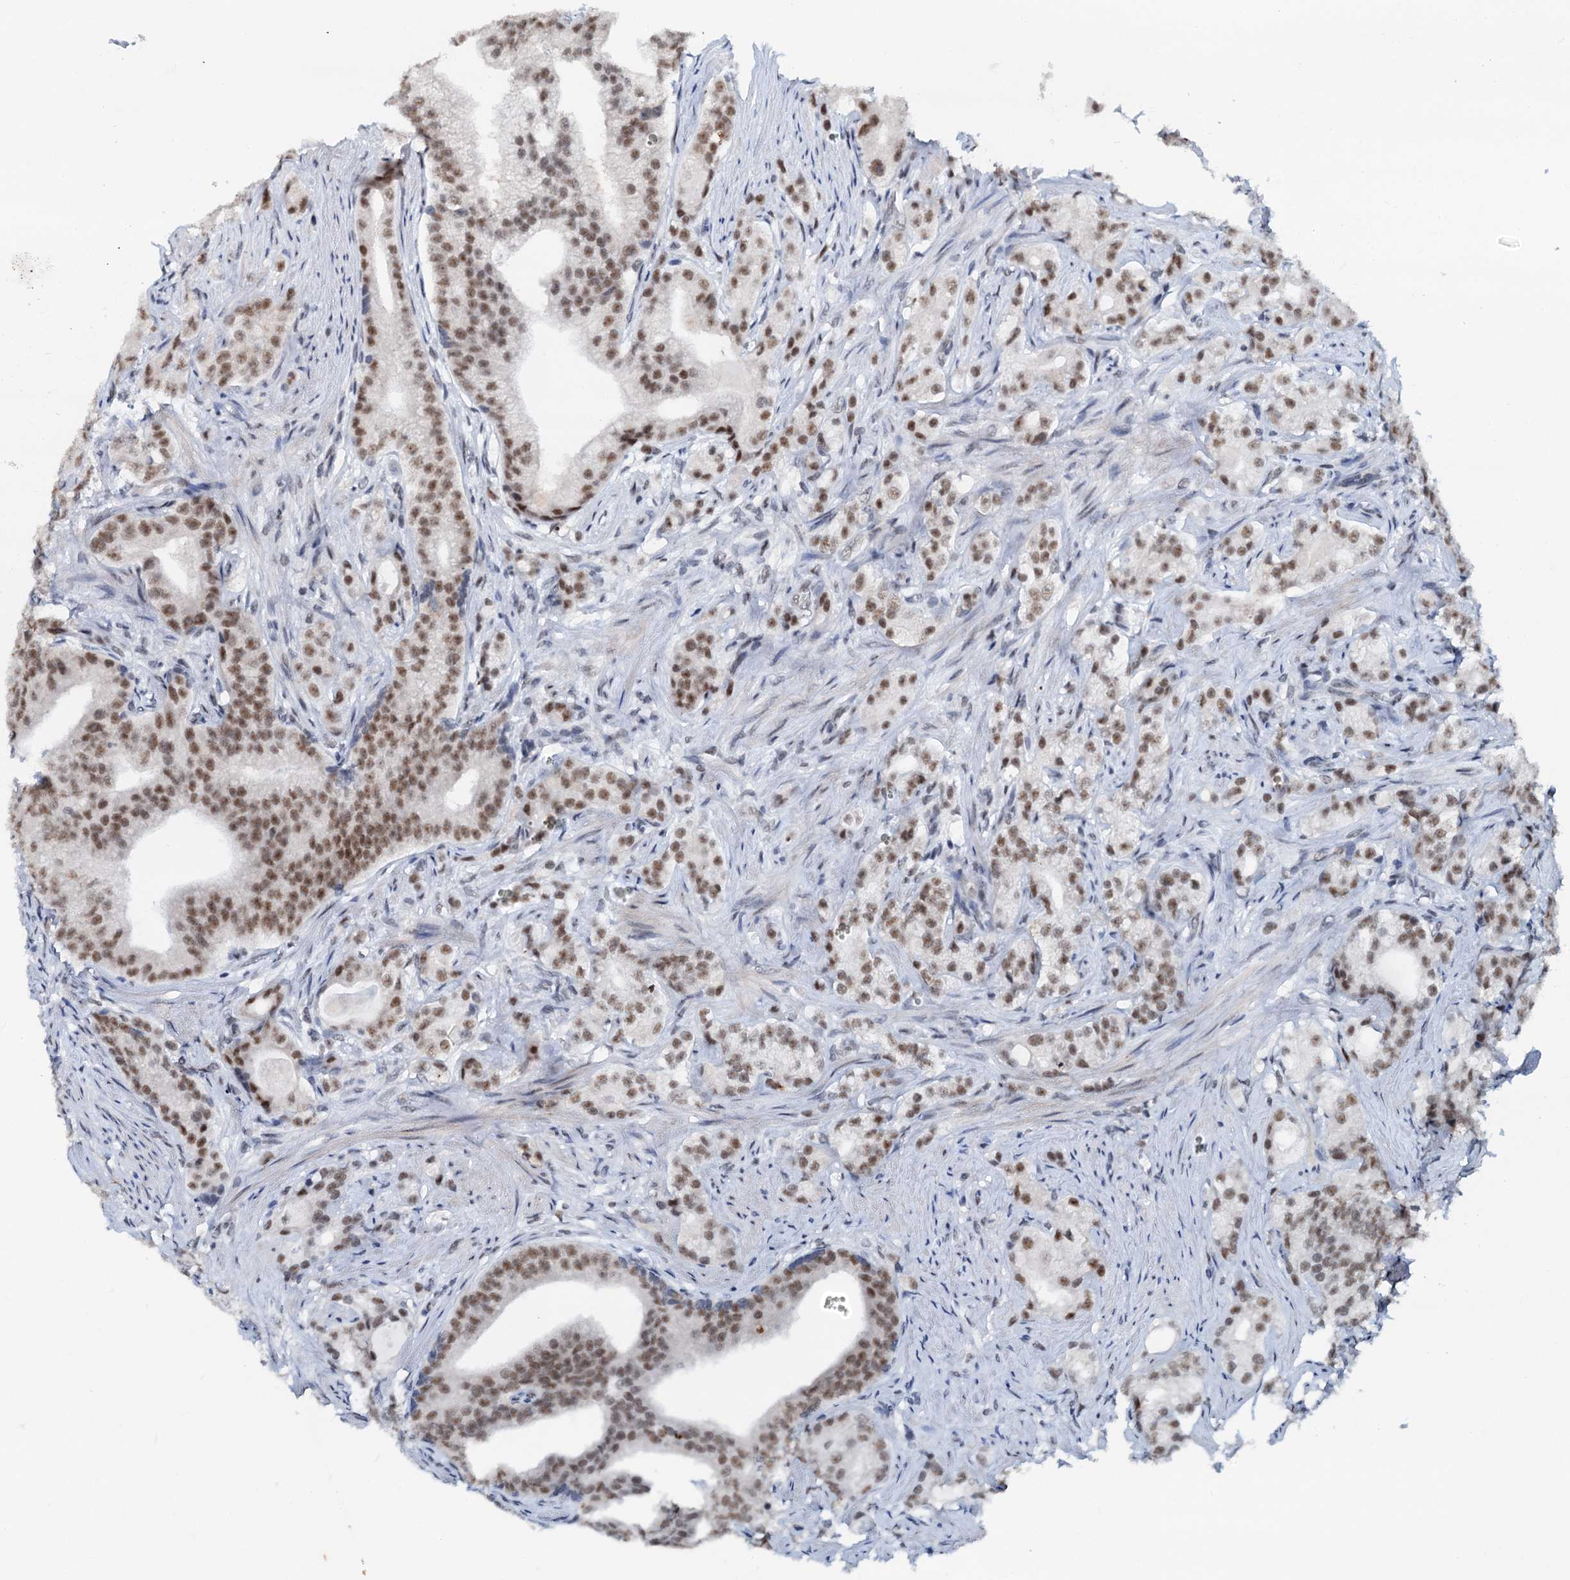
{"staining": {"intensity": "moderate", "quantity": ">75%", "location": "nuclear"}, "tissue": "prostate cancer", "cell_type": "Tumor cells", "image_type": "cancer", "snomed": [{"axis": "morphology", "description": "Adenocarcinoma, Low grade"}, {"axis": "topography", "description": "Prostate"}], "caption": "Low-grade adenocarcinoma (prostate) was stained to show a protein in brown. There is medium levels of moderate nuclear staining in about >75% of tumor cells.", "gene": "SNRPD1", "patient": {"sex": "male", "age": 71}}